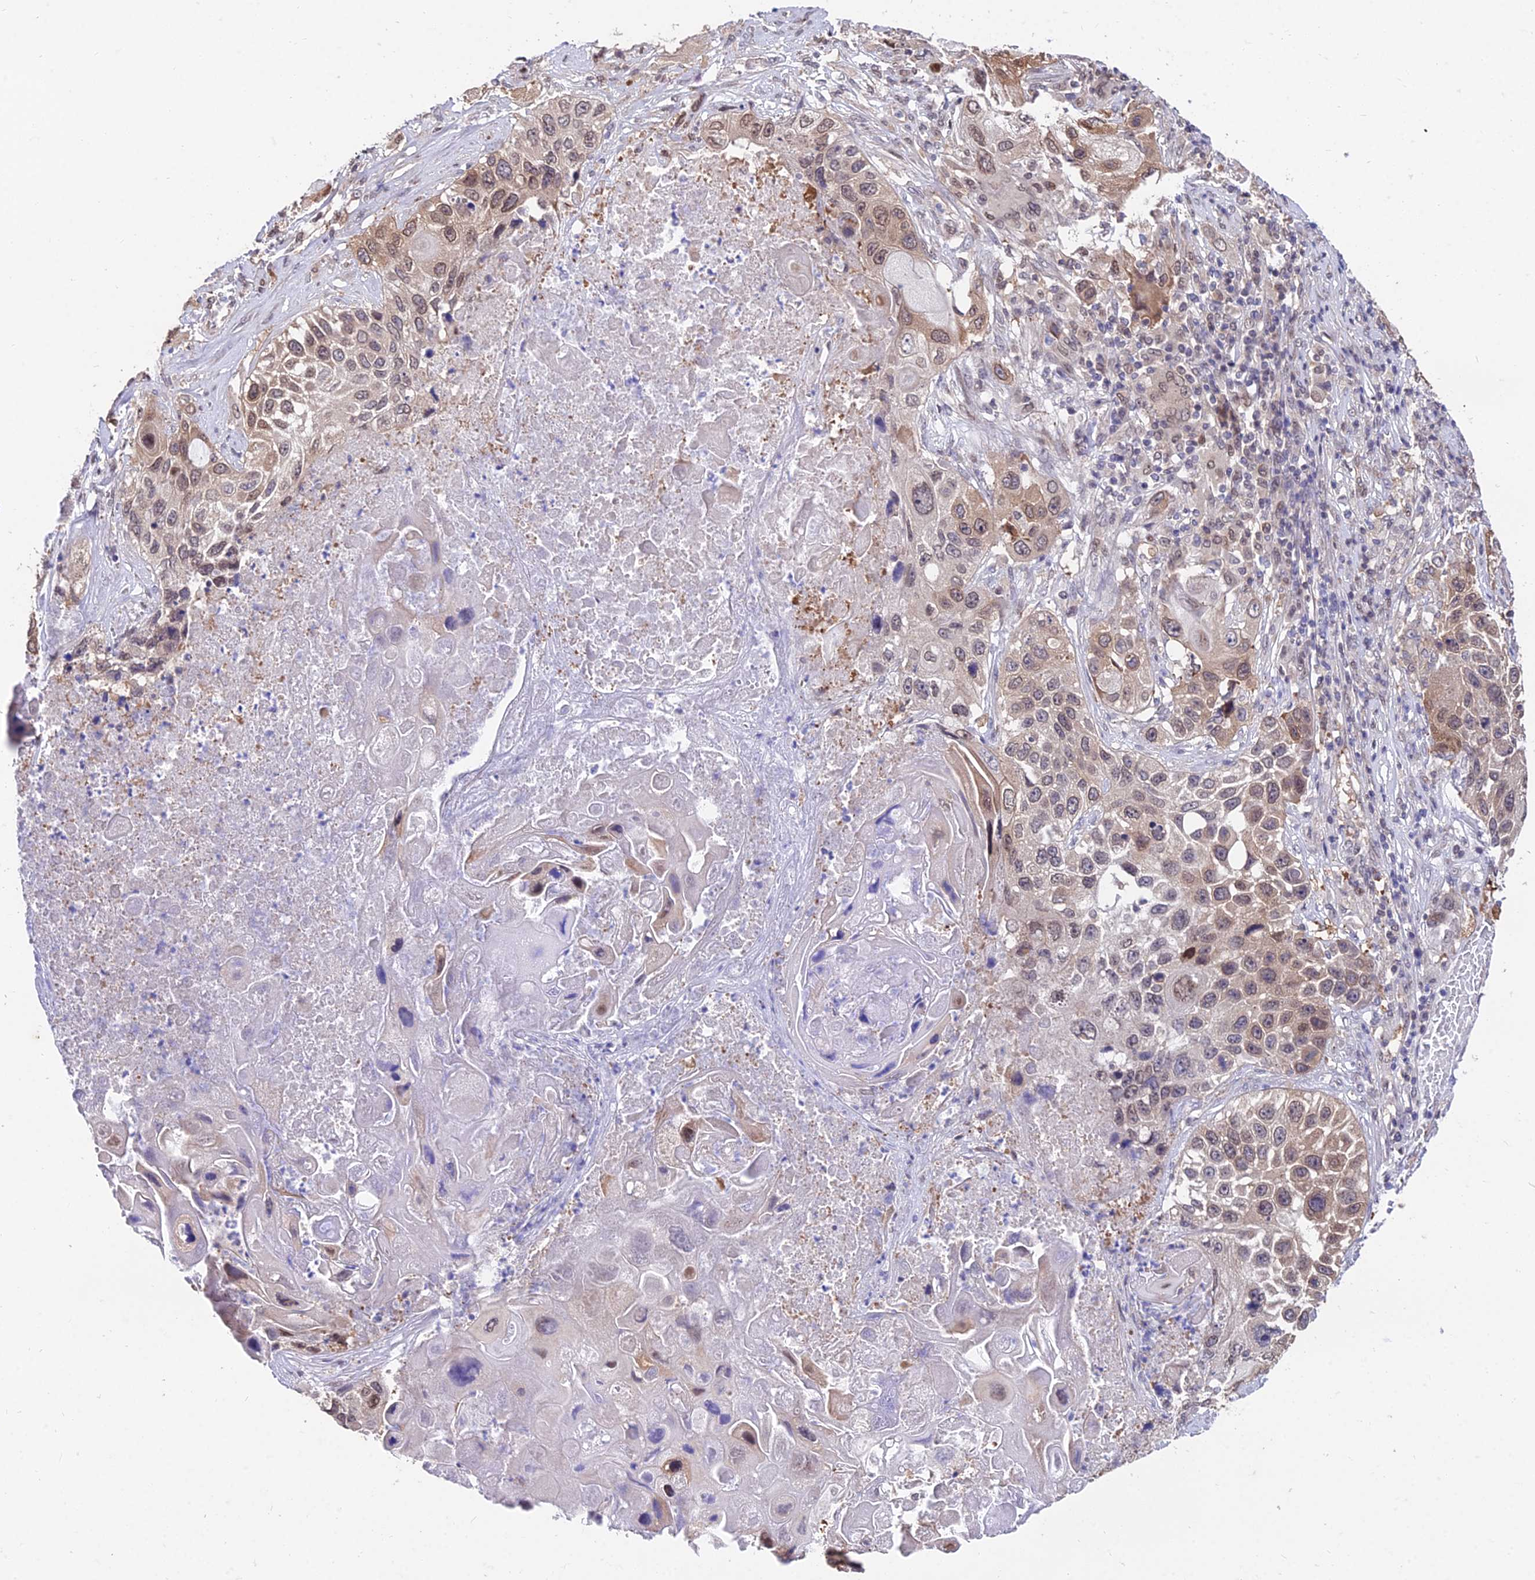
{"staining": {"intensity": "moderate", "quantity": "25%-75%", "location": "cytoplasmic/membranous,nuclear"}, "tissue": "lung cancer", "cell_type": "Tumor cells", "image_type": "cancer", "snomed": [{"axis": "morphology", "description": "Squamous cell carcinoma, NOS"}, {"axis": "topography", "description": "Lung"}], "caption": "Squamous cell carcinoma (lung) was stained to show a protein in brown. There is medium levels of moderate cytoplasmic/membranous and nuclear expression in about 25%-75% of tumor cells. The staining is performed using DAB brown chromogen to label protein expression. The nuclei are counter-stained blue using hematoxylin.", "gene": "INPP4A", "patient": {"sex": "male", "age": 61}}